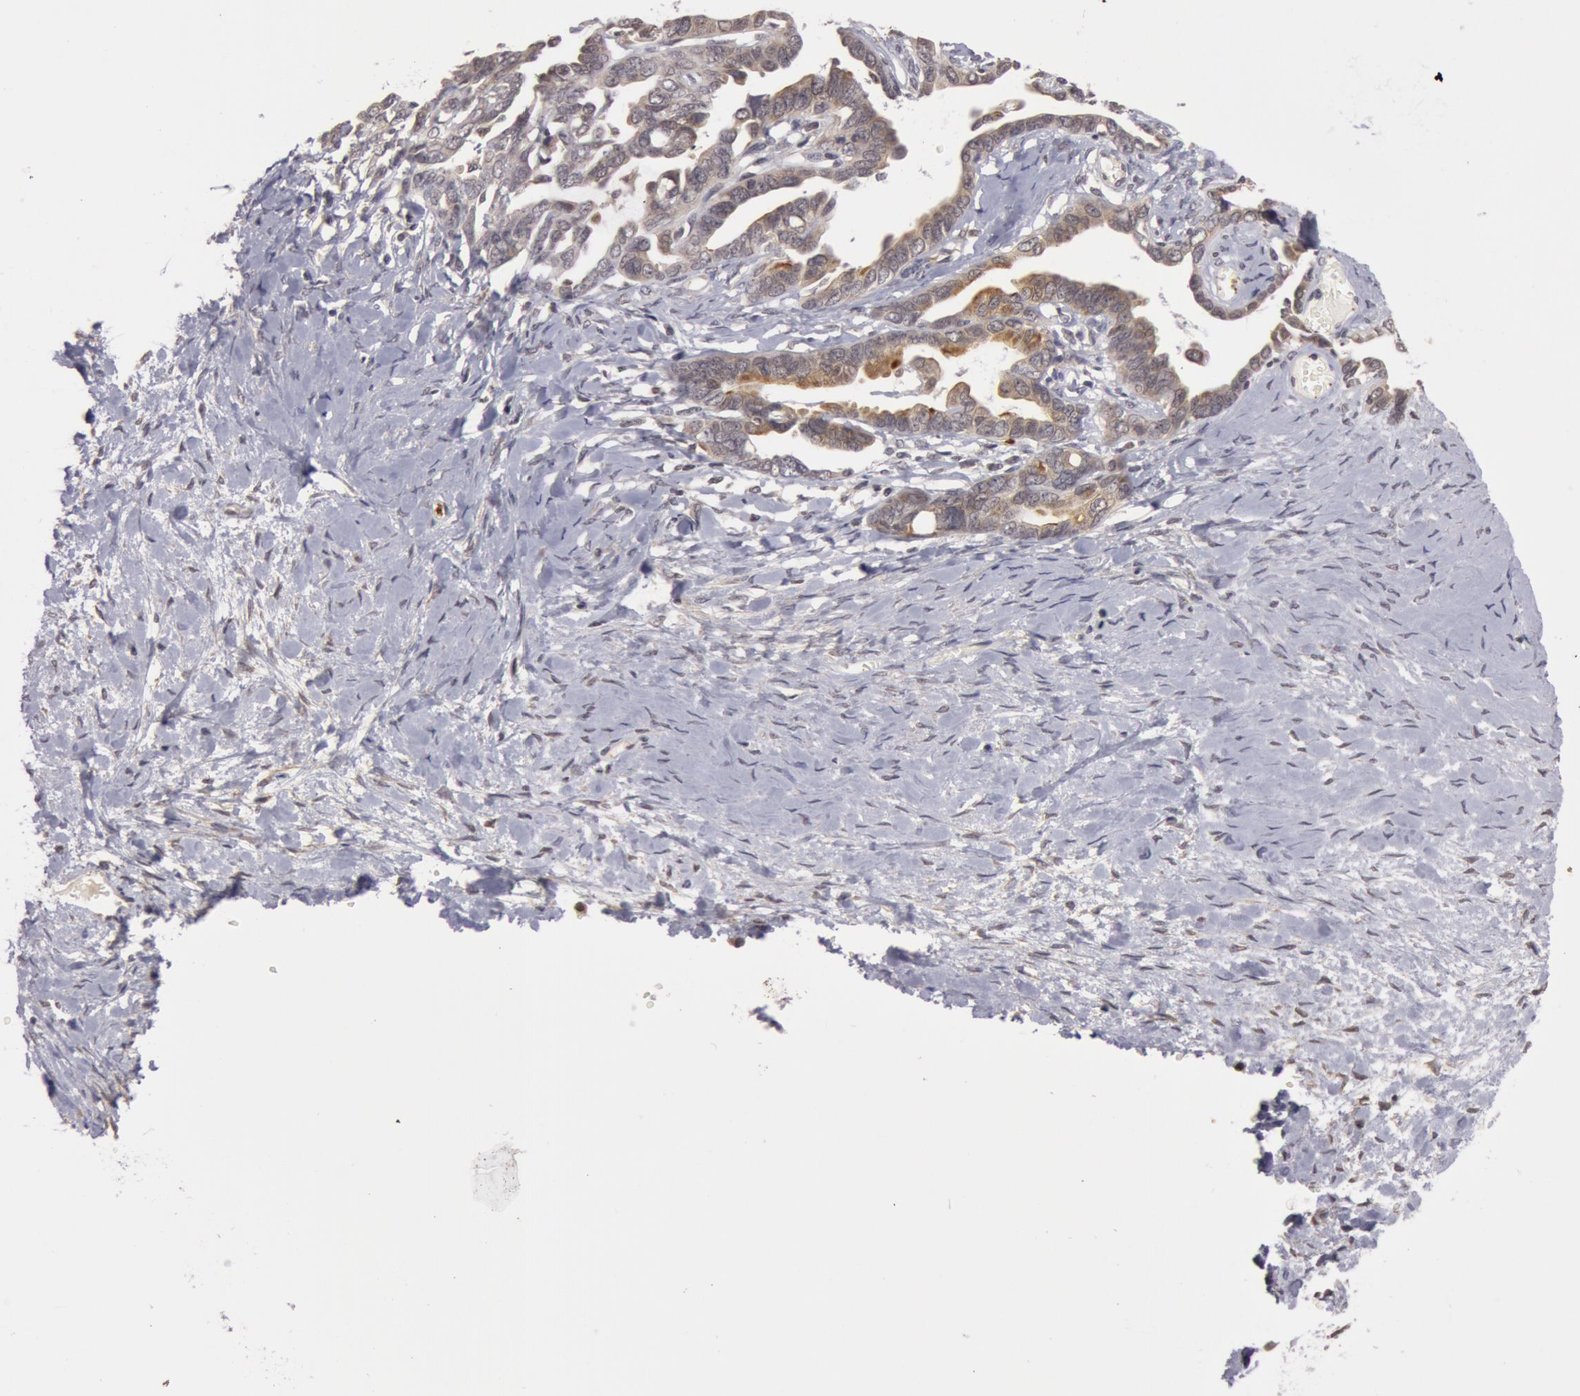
{"staining": {"intensity": "moderate", "quantity": "<25%", "location": "cytoplasmic/membranous"}, "tissue": "ovarian cancer", "cell_type": "Tumor cells", "image_type": "cancer", "snomed": [{"axis": "morphology", "description": "Cystadenocarcinoma, serous, NOS"}, {"axis": "topography", "description": "Ovary"}], "caption": "About <25% of tumor cells in ovarian serous cystadenocarcinoma show moderate cytoplasmic/membranous protein positivity as visualized by brown immunohistochemical staining.", "gene": "SYTL4", "patient": {"sex": "female", "age": 69}}